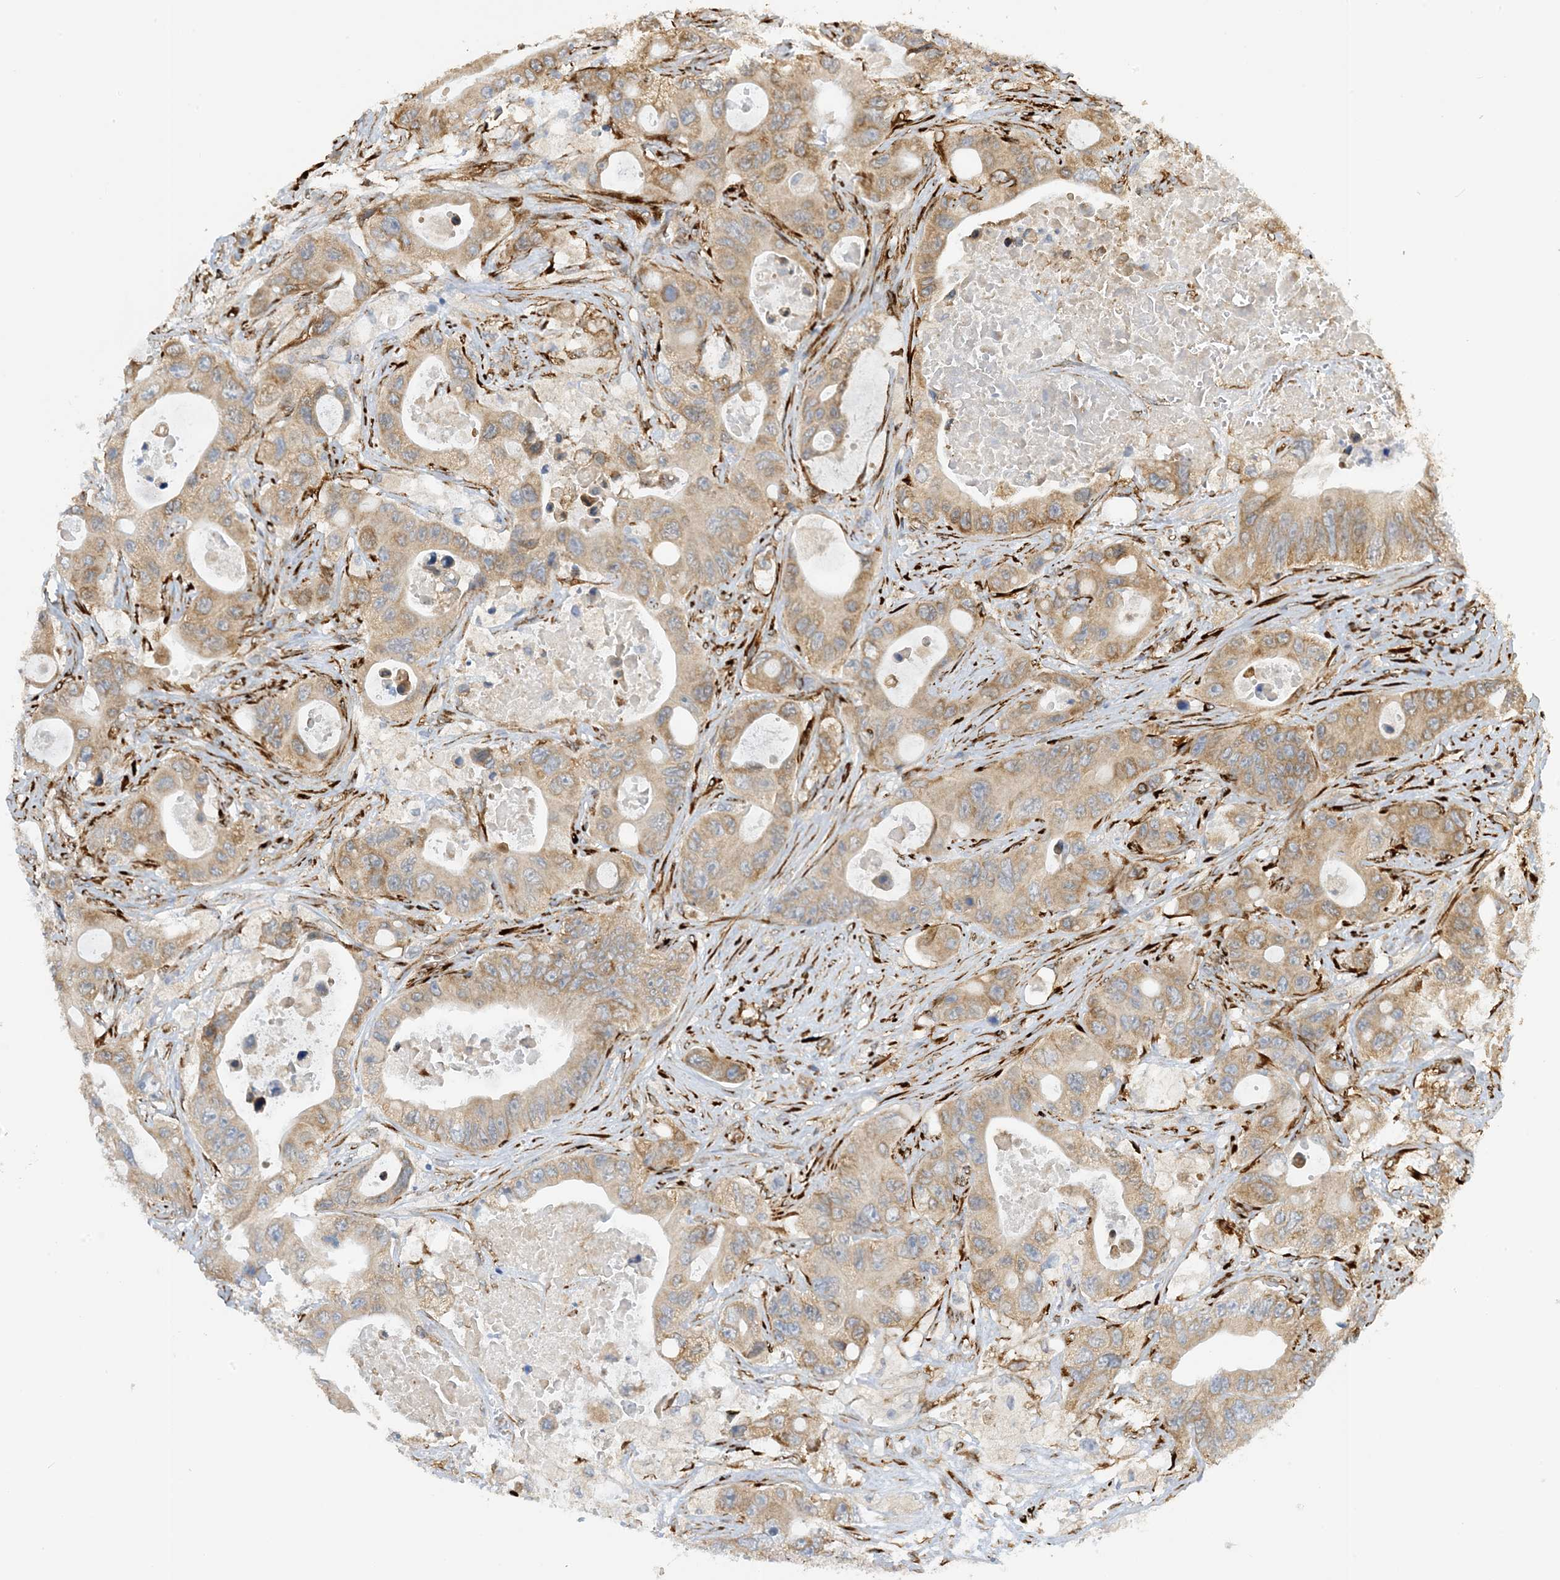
{"staining": {"intensity": "moderate", "quantity": "25%-75%", "location": "cytoplasmic/membranous"}, "tissue": "colorectal cancer", "cell_type": "Tumor cells", "image_type": "cancer", "snomed": [{"axis": "morphology", "description": "Adenocarcinoma, NOS"}, {"axis": "topography", "description": "Colon"}], "caption": "A brown stain highlights moderate cytoplasmic/membranous staining of a protein in adenocarcinoma (colorectal) tumor cells. Using DAB (brown) and hematoxylin (blue) stains, captured at high magnification using brightfield microscopy.", "gene": "ZBTB45", "patient": {"sex": "female", "age": 46}}